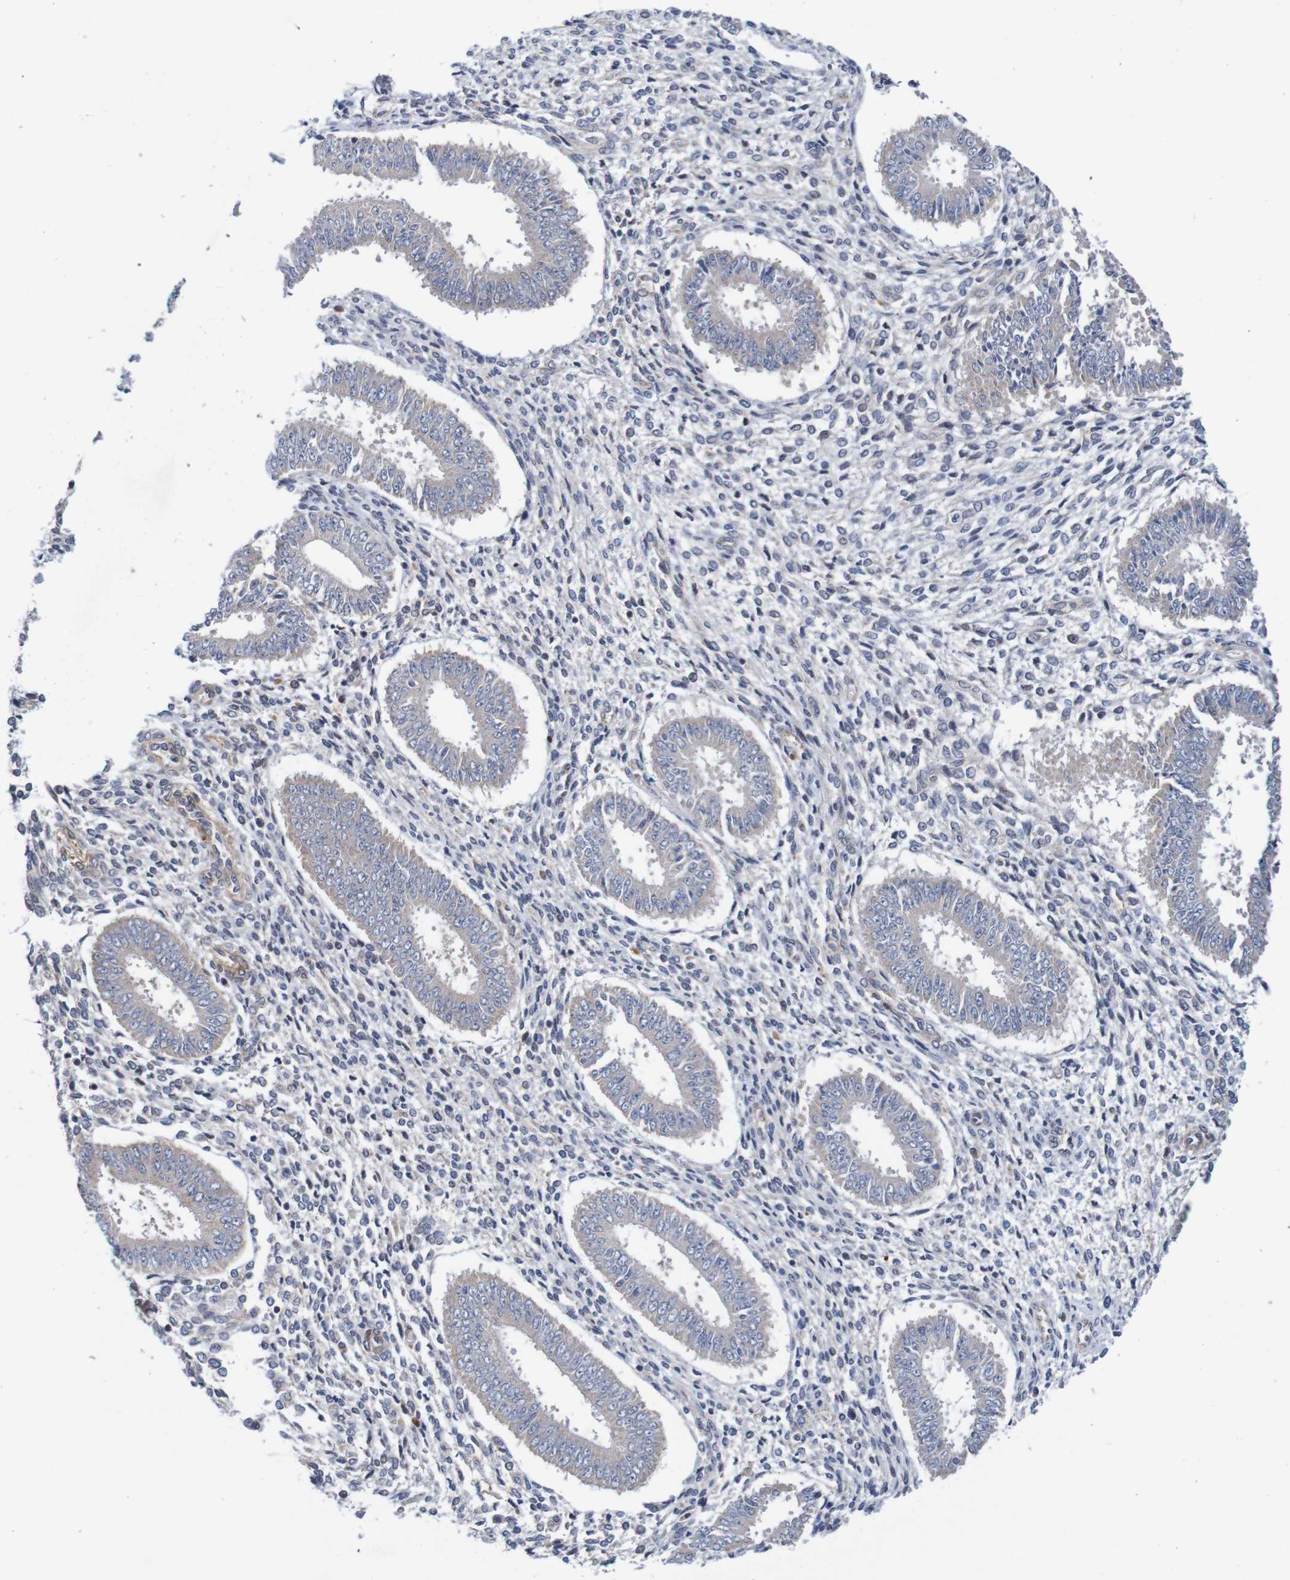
{"staining": {"intensity": "negative", "quantity": "none", "location": "none"}, "tissue": "endometrium", "cell_type": "Cells in endometrial stroma", "image_type": "normal", "snomed": [{"axis": "morphology", "description": "Normal tissue, NOS"}, {"axis": "topography", "description": "Endometrium"}], "caption": "High power microscopy image of an immunohistochemistry photomicrograph of benign endometrium, revealing no significant positivity in cells in endometrial stroma.", "gene": "CPED1", "patient": {"sex": "female", "age": 35}}